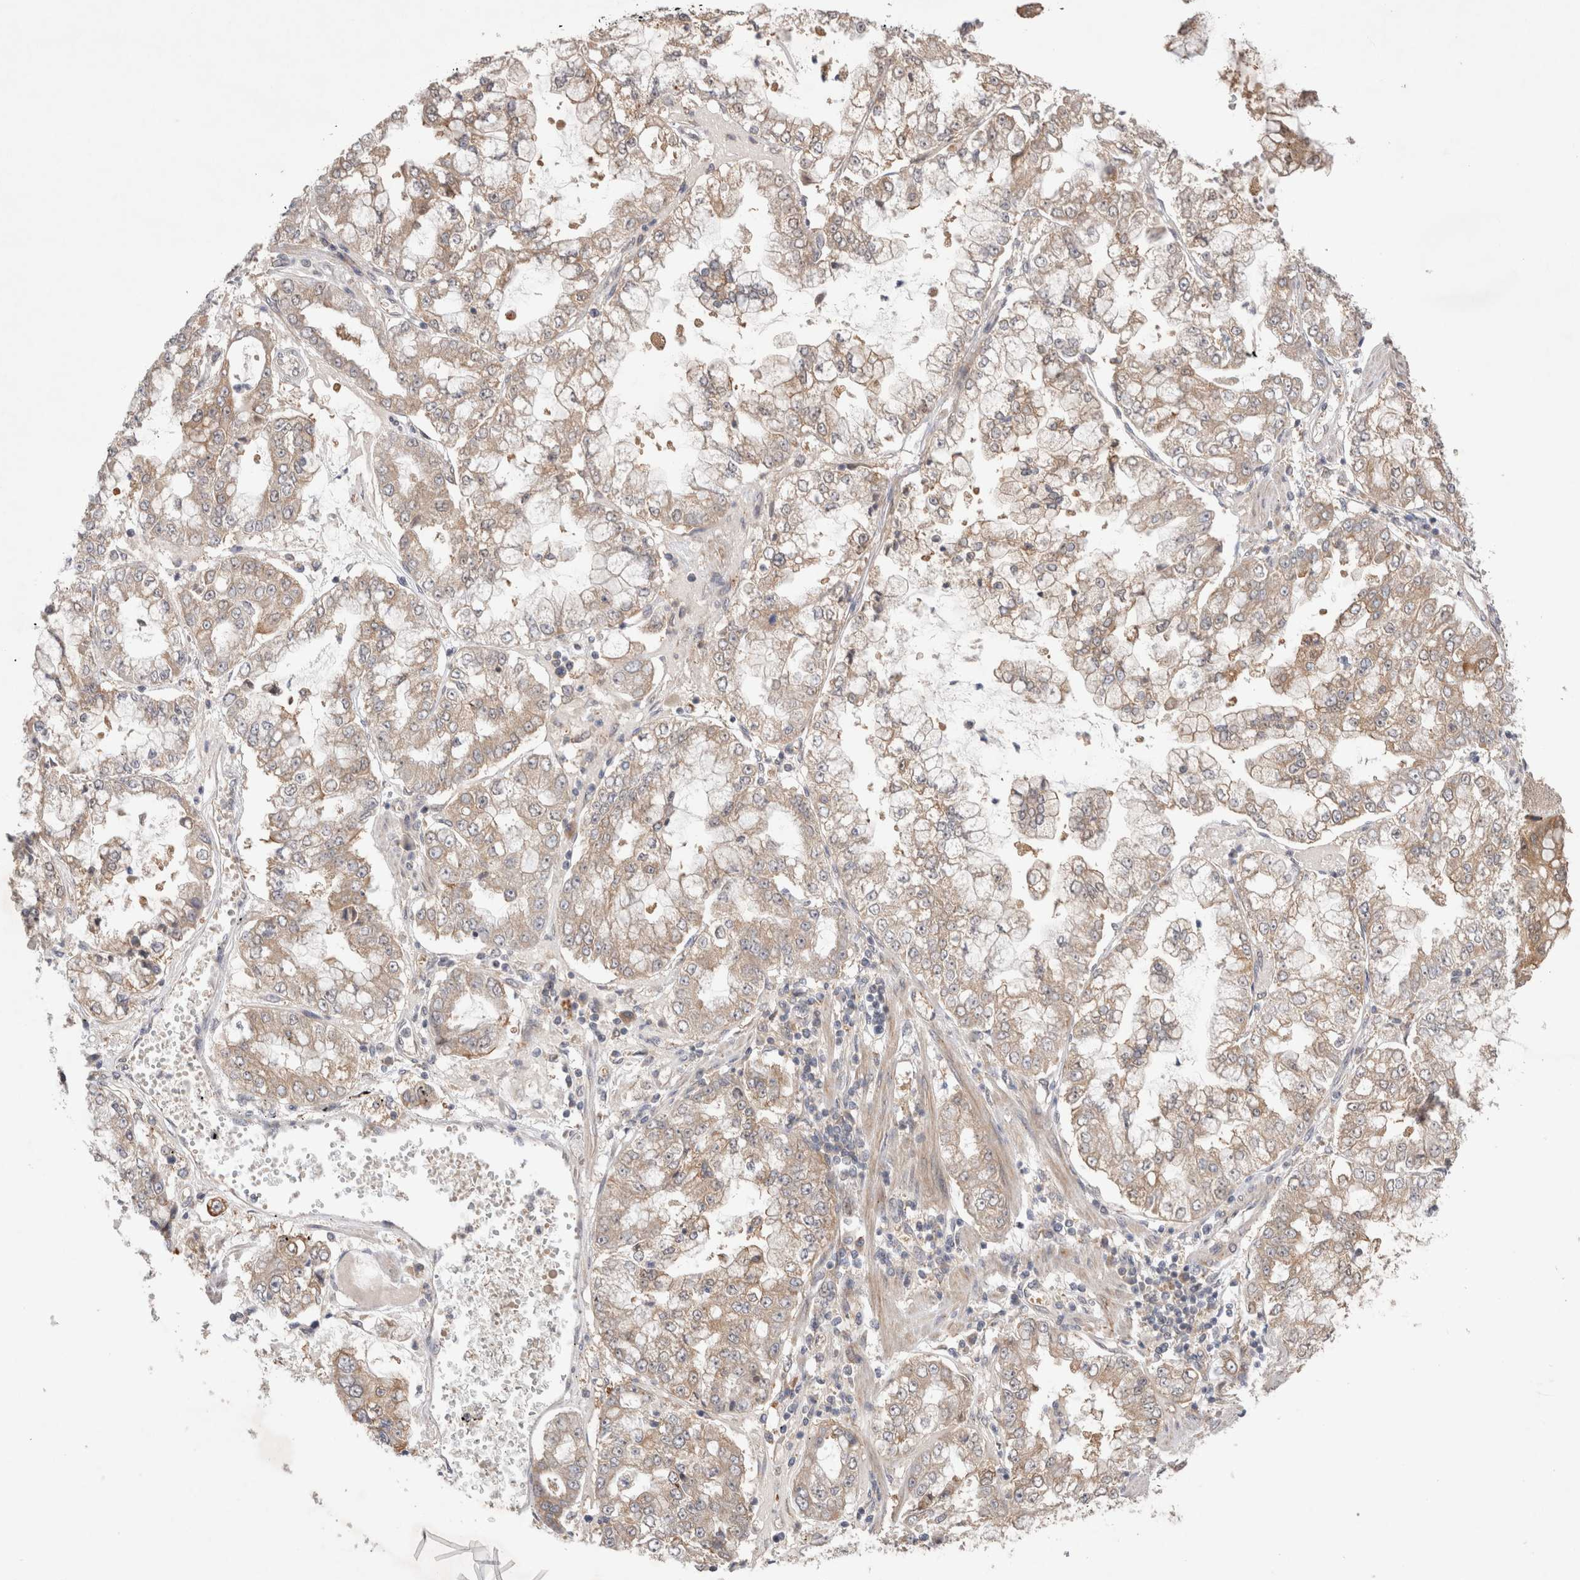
{"staining": {"intensity": "moderate", "quantity": ">75%", "location": "cytoplasmic/membranous"}, "tissue": "stomach cancer", "cell_type": "Tumor cells", "image_type": "cancer", "snomed": [{"axis": "morphology", "description": "Adenocarcinoma, NOS"}, {"axis": "topography", "description": "Stomach"}], "caption": "Protein staining of stomach adenocarcinoma tissue shows moderate cytoplasmic/membranous staining in about >75% of tumor cells.", "gene": "SLC29A1", "patient": {"sex": "male", "age": 76}}